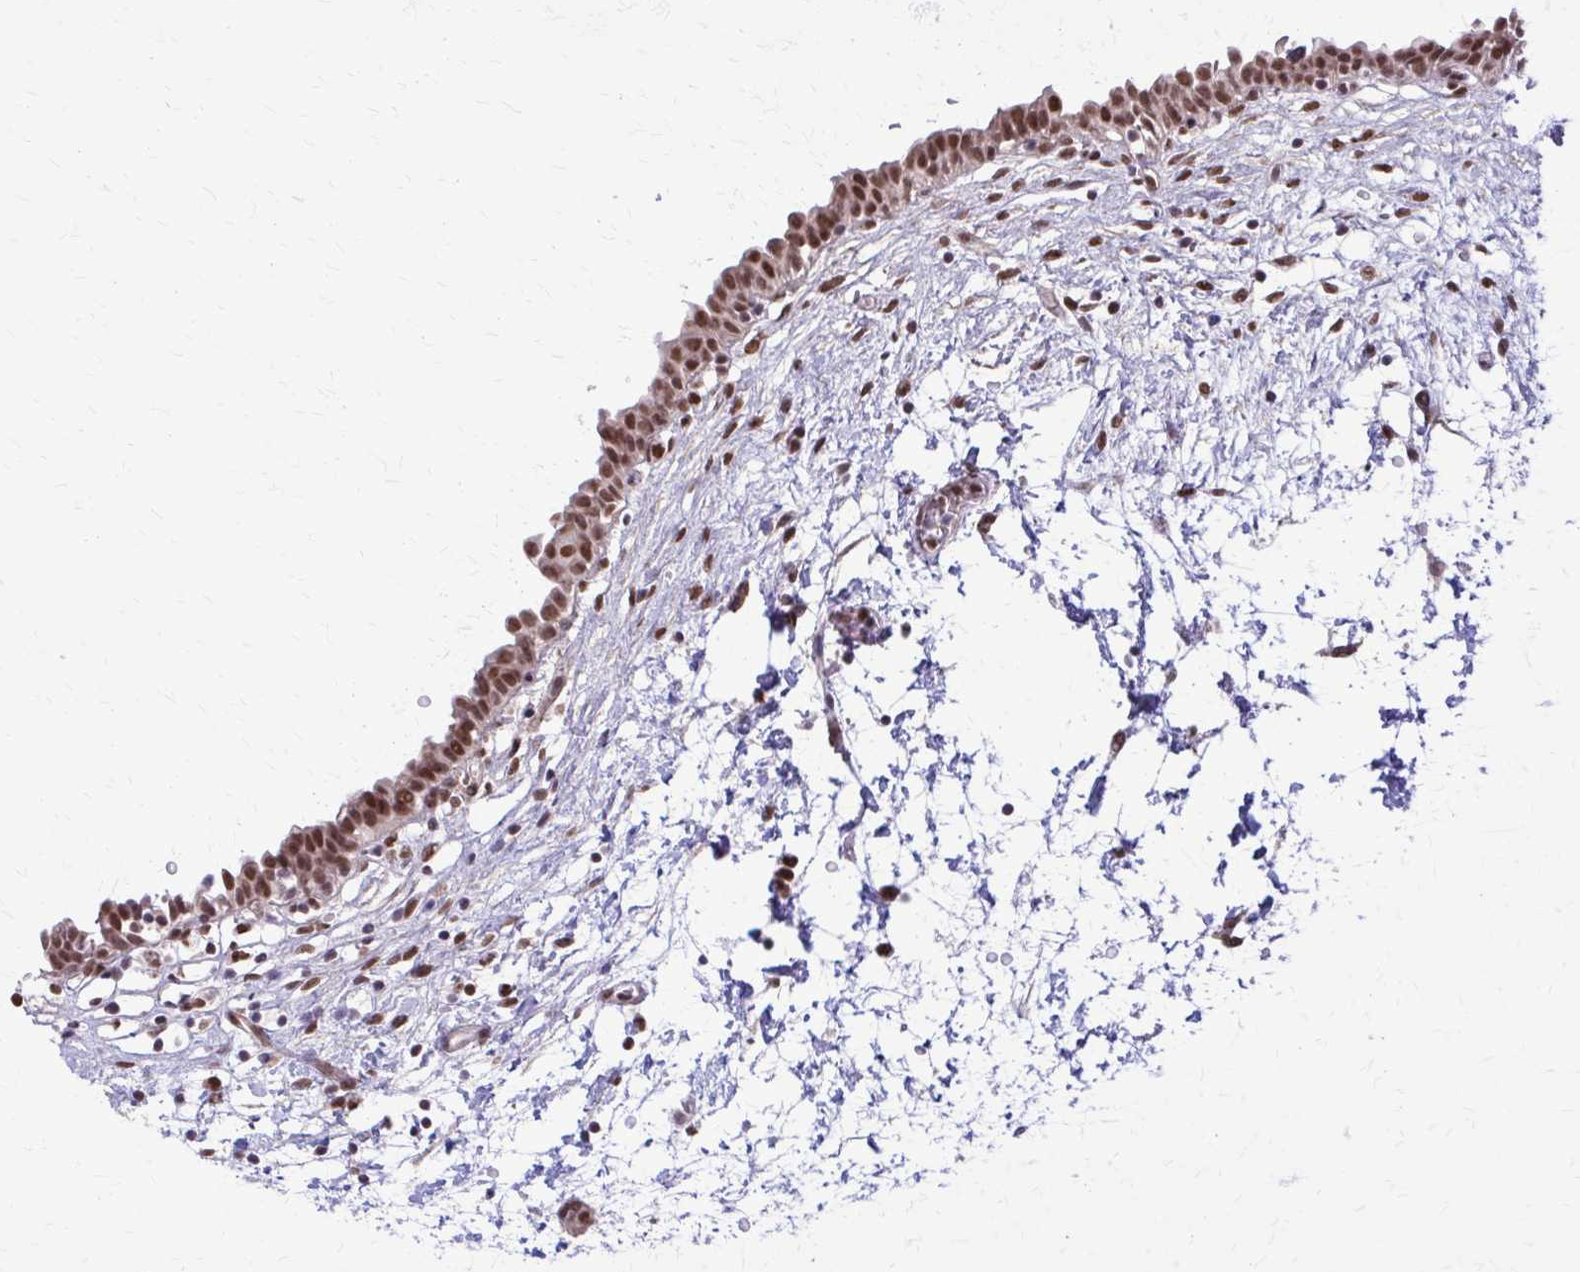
{"staining": {"intensity": "moderate", "quantity": ">75%", "location": "nuclear"}, "tissue": "urinary bladder", "cell_type": "Urothelial cells", "image_type": "normal", "snomed": [{"axis": "morphology", "description": "Normal tissue, NOS"}, {"axis": "topography", "description": "Urinary bladder"}], "caption": "Immunohistochemistry of normal urinary bladder displays medium levels of moderate nuclear expression in about >75% of urothelial cells.", "gene": "TTF1", "patient": {"sex": "male", "age": 37}}